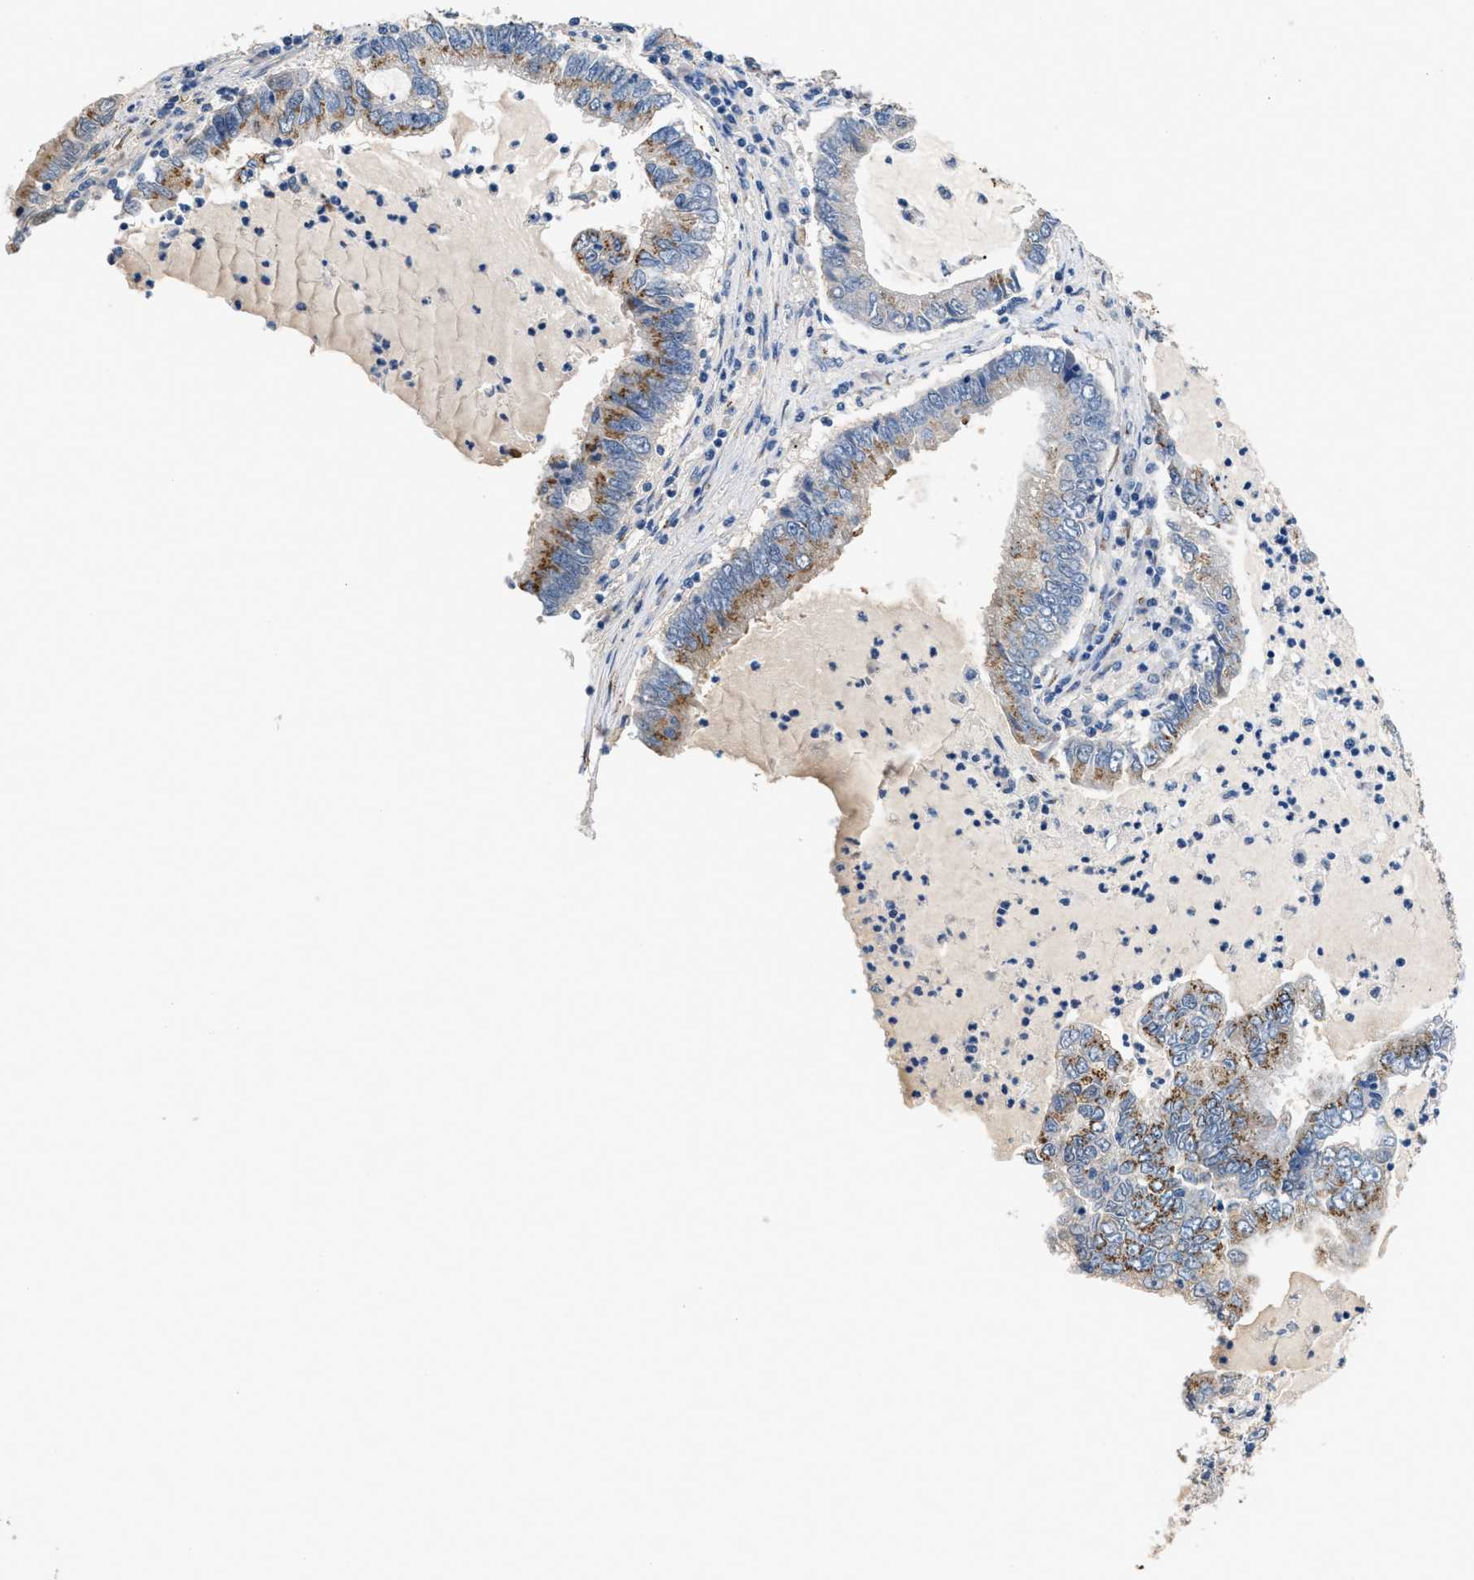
{"staining": {"intensity": "moderate", "quantity": "25%-75%", "location": "cytoplasmic/membranous"}, "tissue": "lung cancer", "cell_type": "Tumor cells", "image_type": "cancer", "snomed": [{"axis": "morphology", "description": "Adenocarcinoma, NOS"}, {"axis": "topography", "description": "Lung"}], "caption": "Approximately 25%-75% of tumor cells in lung adenocarcinoma show moderate cytoplasmic/membranous protein expression as visualized by brown immunohistochemical staining.", "gene": "GOLM1", "patient": {"sex": "female", "age": 51}}